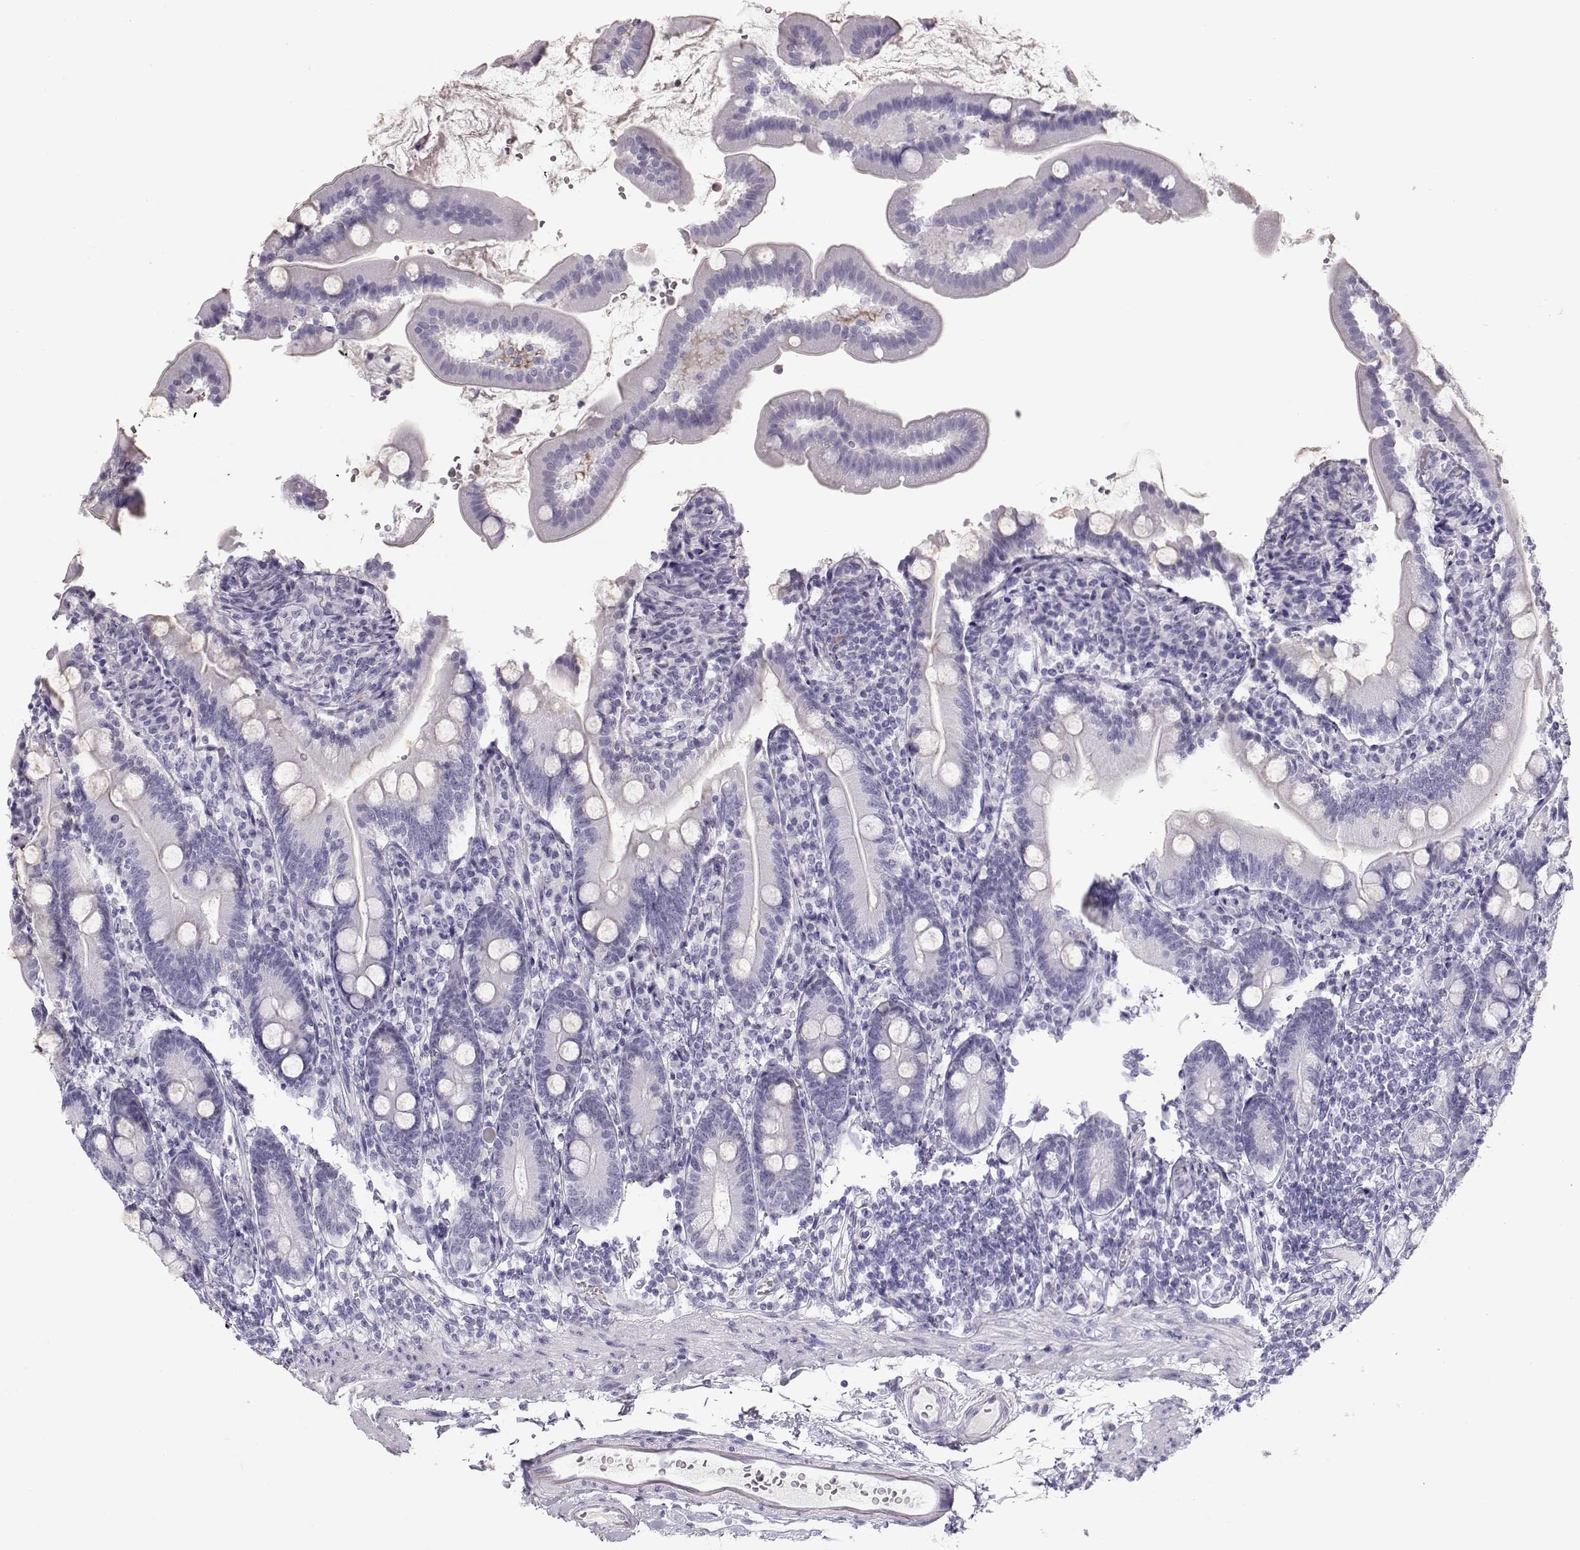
{"staining": {"intensity": "negative", "quantity": "none", "location": "none"}, "tissue": "duodenum", "cell_type": "Glandular cells", "image_type": "normal", "snomed": [{"axis": "morphology", "description": "Normal tissue, NOS"}, {"axis": "topography", "description": "Duodenum"}], "caption": "This micrograph is of unremarkable duodenum stained with IHC to label a protein in brown with the nuclei are counter-stained blue. There is no staining in glandular cells.", "gene": "MIP", "patient": {"sex": "female", "age": 67}}